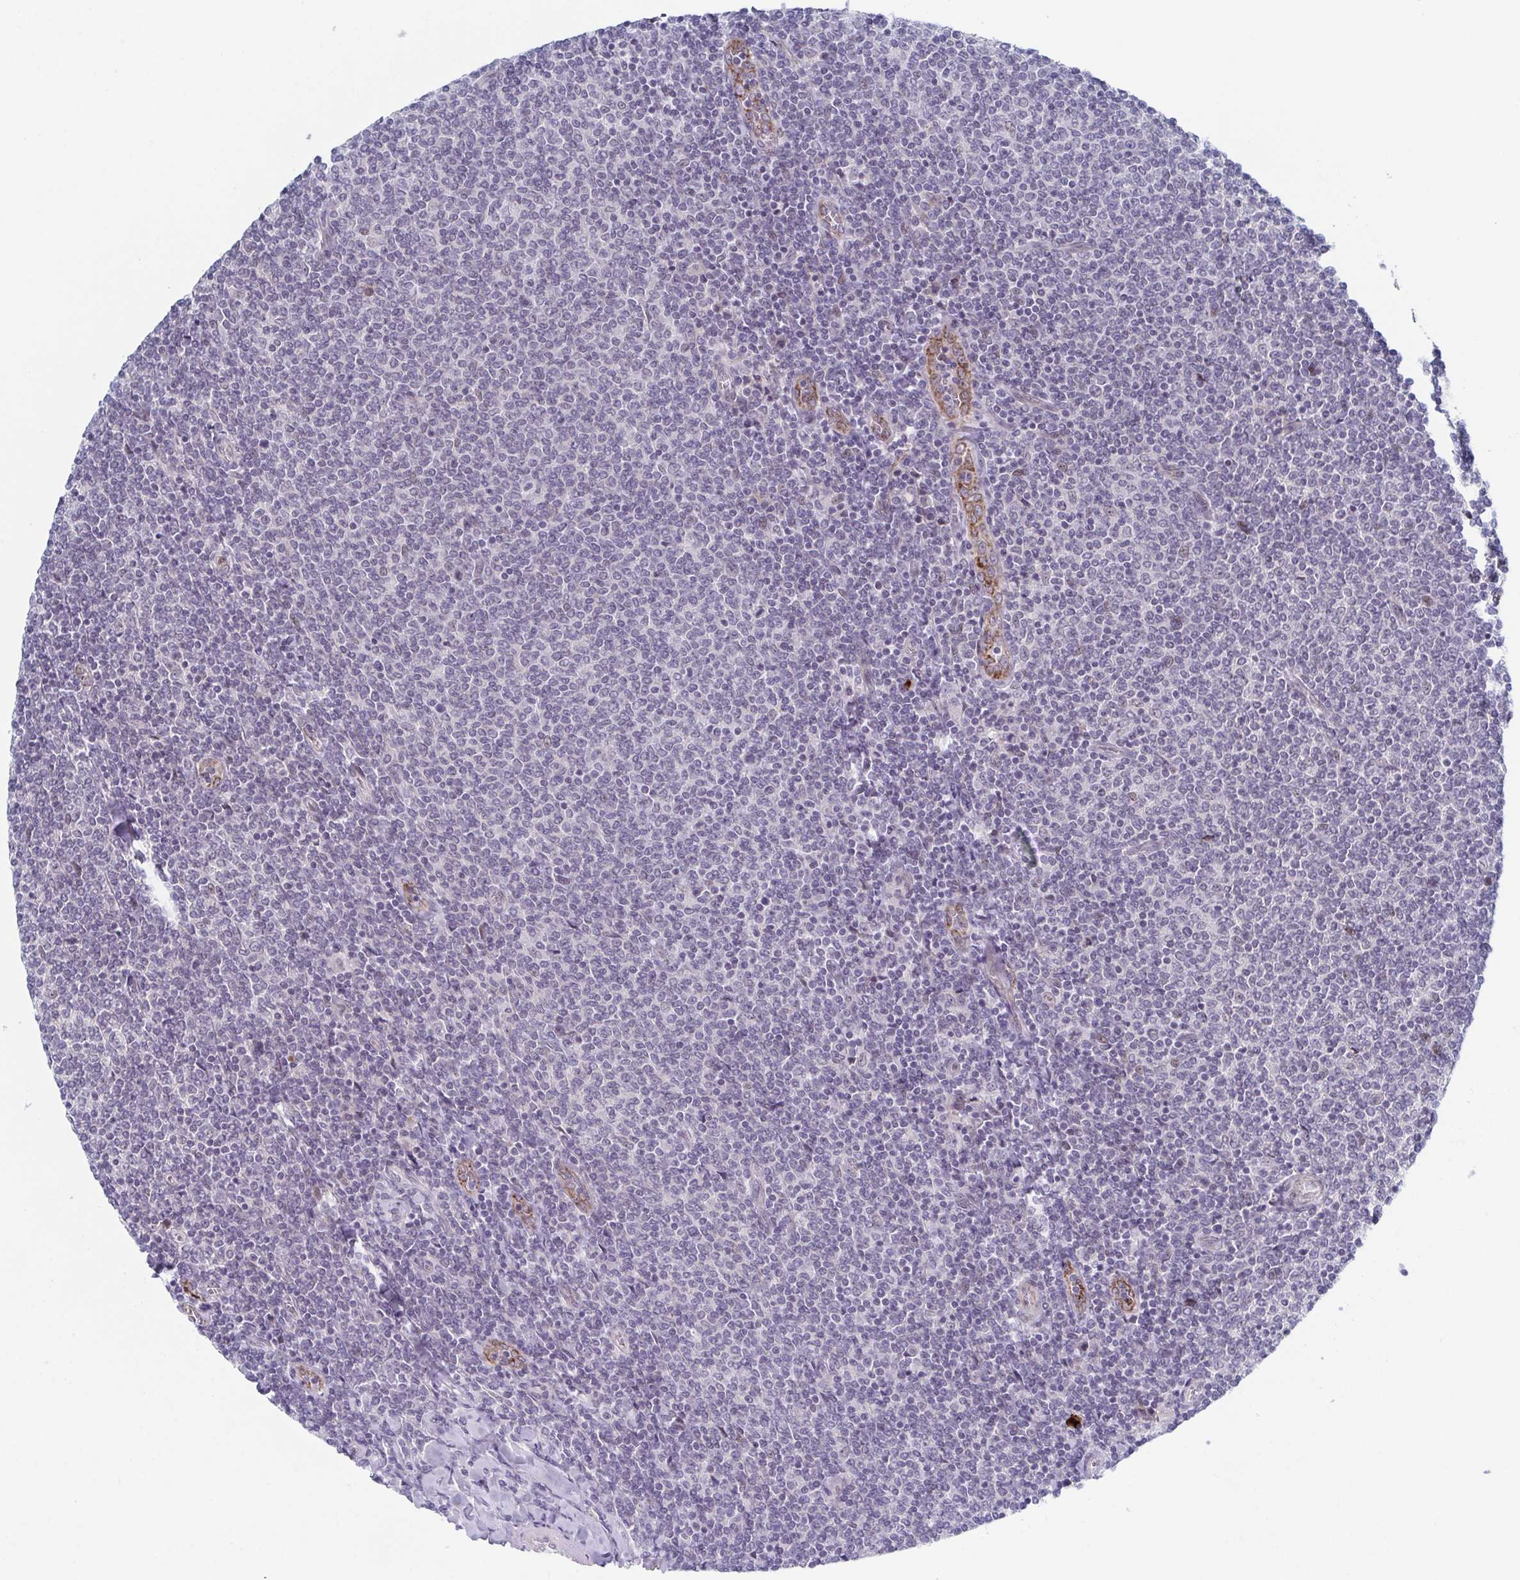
{"staining": {"intensity": "negative", "quantity": "none", "location": "none"}, "tissue": "lymphoma", "cell_type": "Tumor cells", "image_type": "cancer", "snomed": [{"axis": "morphology", "description": "Malignant lymphoma, non-Hodgkin's type, Low grade"}, {"axis": "topography", "description": "Lymph node"}], "caption": "Malignant lymphoma, non-Hodgkin's type (low-grade) was stained to show a protein in brown. There is no significant positivity in tumor cells.", "gene": "ZFP64", "patient": {"sex": "male", "age": 52}}